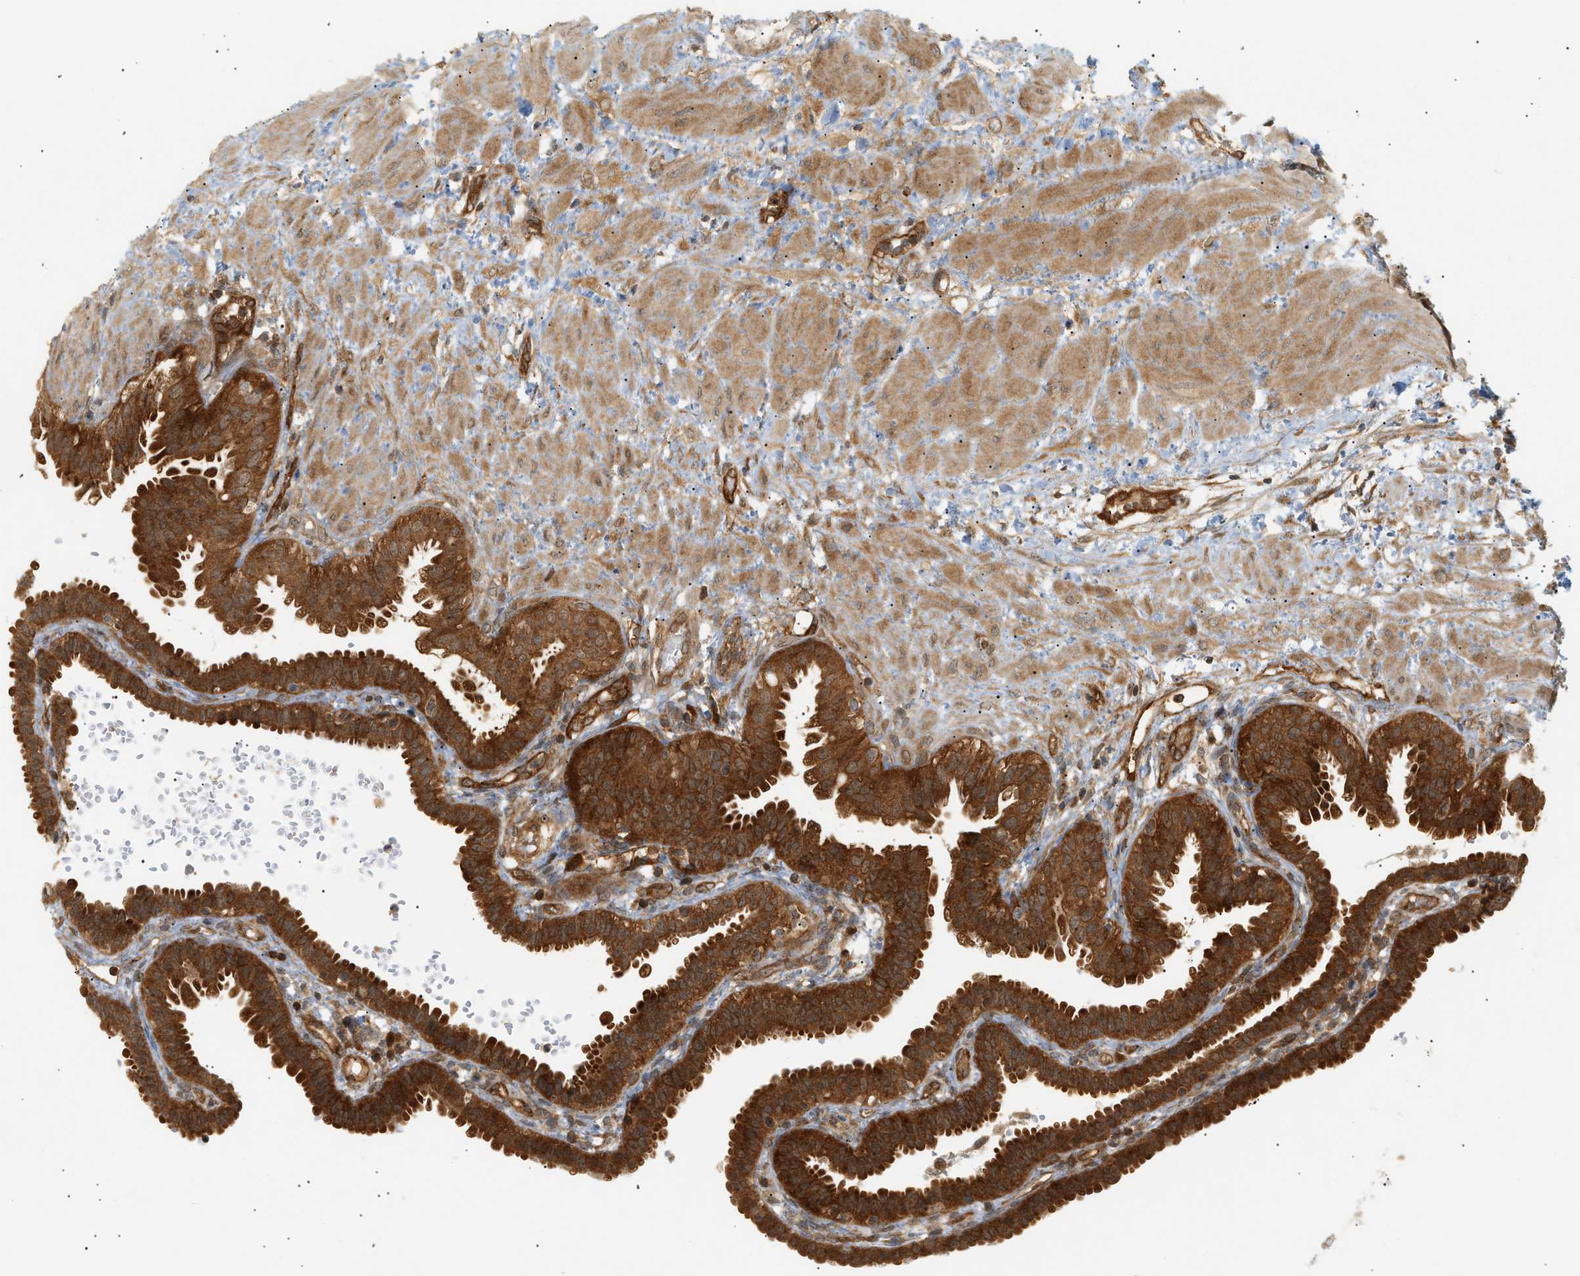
{"staining": {"intensity": "strong", "quantity": ">75%", "location": "cytoplasmic/membranous"}, "tissue": "fallopian tube", "cell_type": "Glandular cells", "image_type": "normal", "snomed": [{"axis": "morphology", "description": "Normal tissue, NOS"}, {"axis": "topography", "description": "Fallopian tube"}, {"axis": "topography", "description": "Placenta"}], "caption": "Approximately >75% of glandular cells in benign fallopian tube exhibit strong cytoplasmic/membranous protein positivity as visualized by brown immunohistochemical staining.", "gene": "SHC1", "patient": {"sex": "female", "age": 34}}